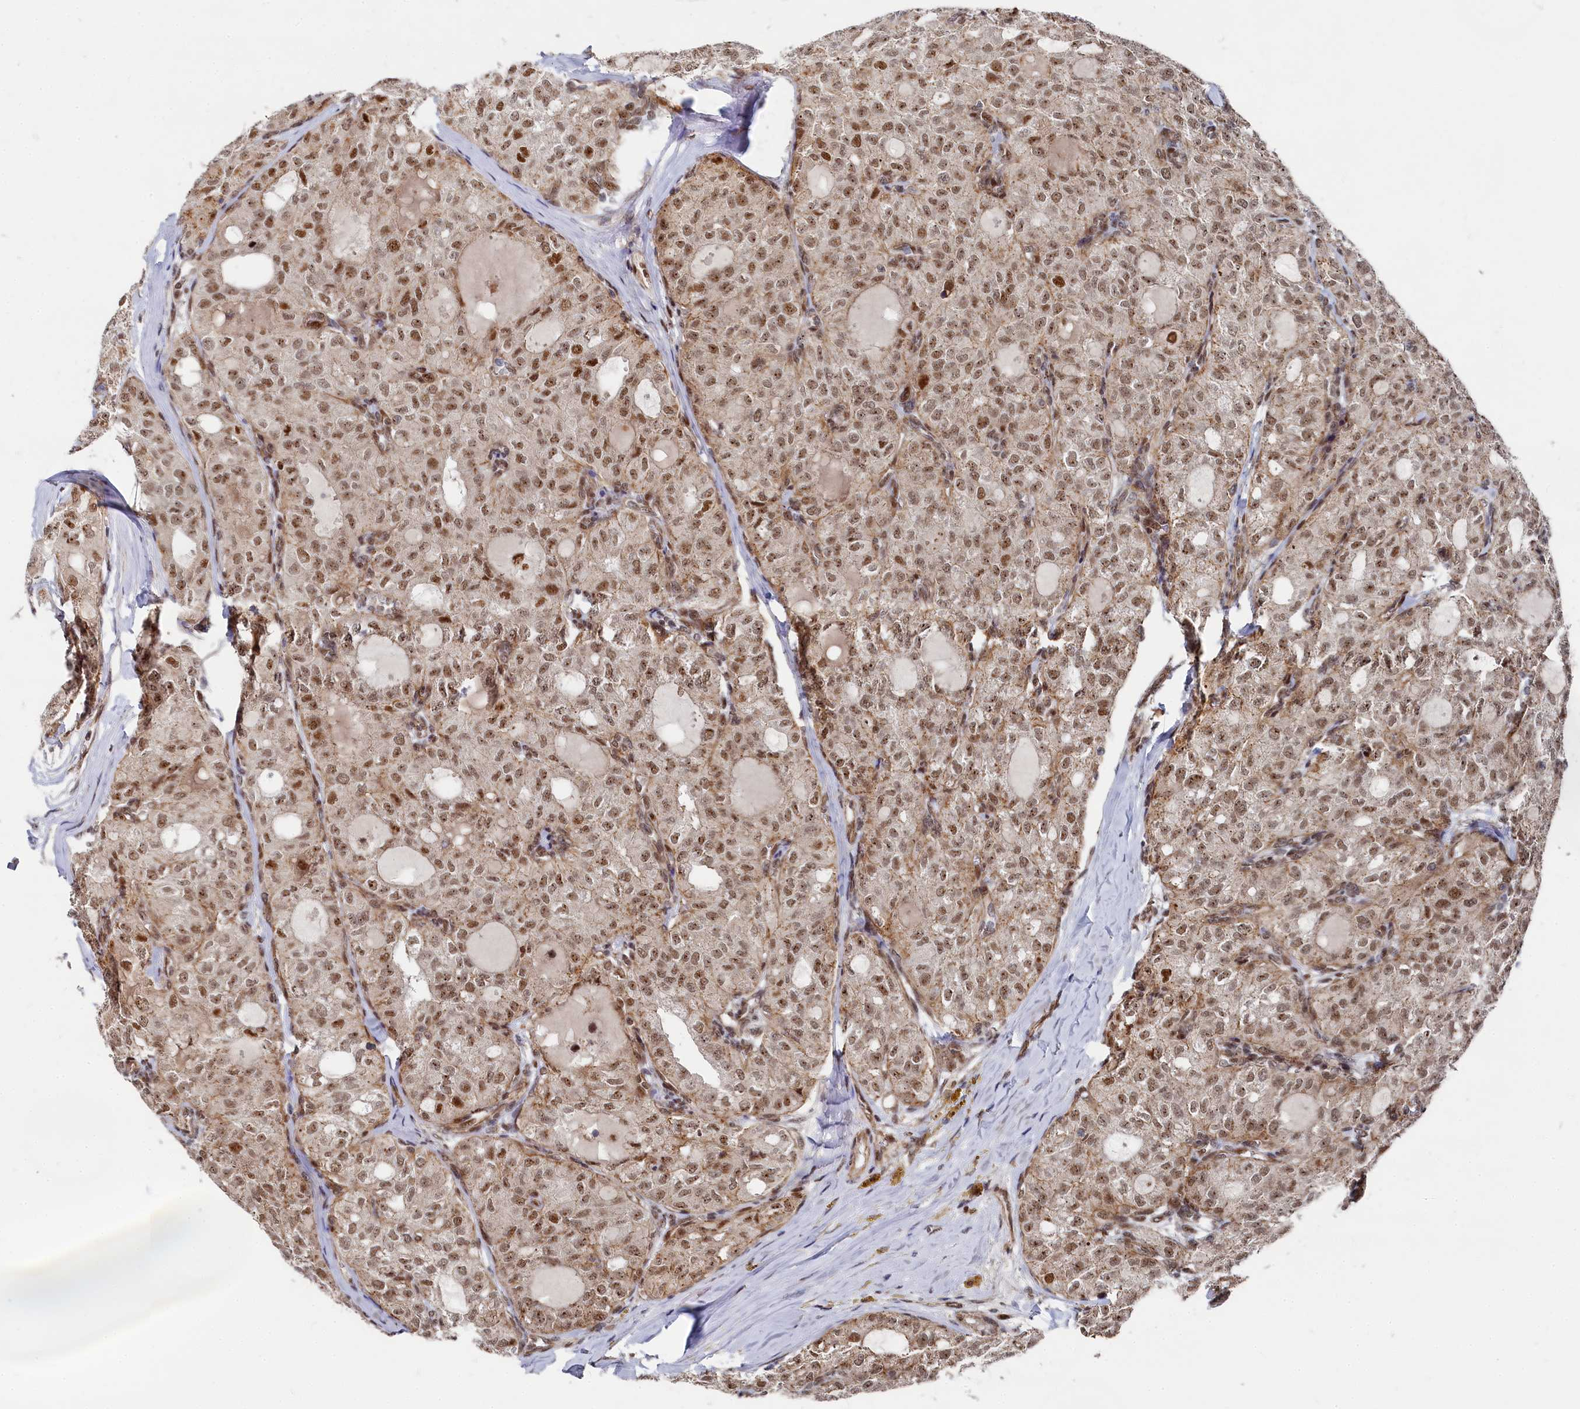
{"staining": {"intensity": "moderate", "quantity": ">75%", "location": "nuclear"}, "tissue": "thyroid cancer", "cell_type": "Tumor cells", "image_type": "cancer", "snomed": [{"axis": "morphology", "description": "Follicular adenoma carcinoma, NOS"}, {"axis": "topography", "description": "Thyroid gland"}], "caption": "Human thyroid cancer (follicular adenoma carcinoma) stained with a brown dye reveals moderate nuclear positive positivity in about >75% of tumor cells.", "gene": "BUB3", "patient": {"sex": "male", "age": 75}}